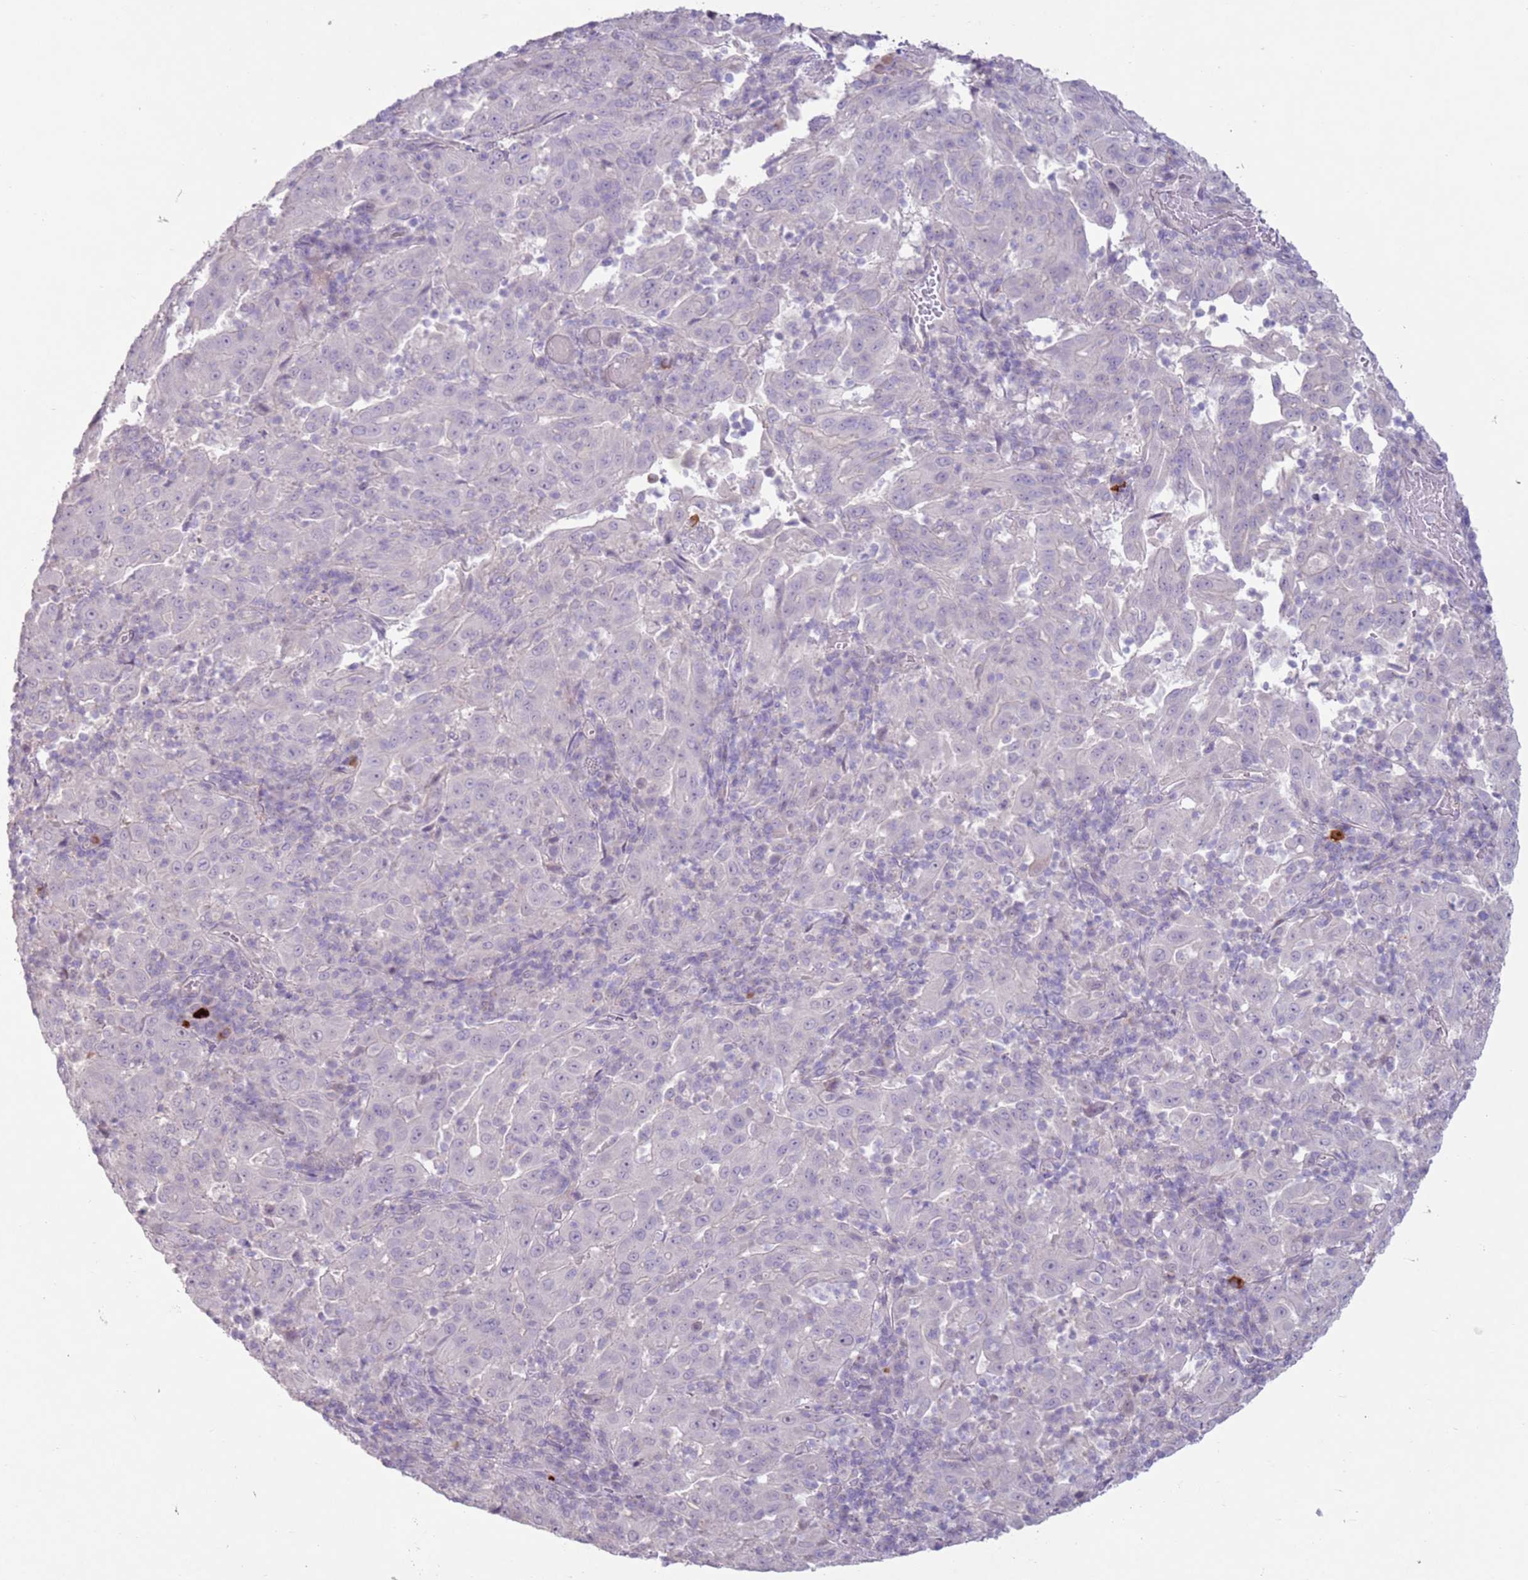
{"staining": {"intensity": "negative", "quantity": "none", "location": "none"}, "tissue": "pancreatic cancer", "cell_type": "Tumor cells", "image_type": "cancer", "snomed": [{"axis": "morphology", "description": "Adenocarcinoma, NOS"}, {"axis": "topography", "description": "Pancreas"}], "caption": "Tumor cells show no significant expression in pancreatic cancer (adenocarcinoma). Nuclei are stained in blue.", "gene": "ZNF239", "patient": {"sex": "male", "age": 63}}